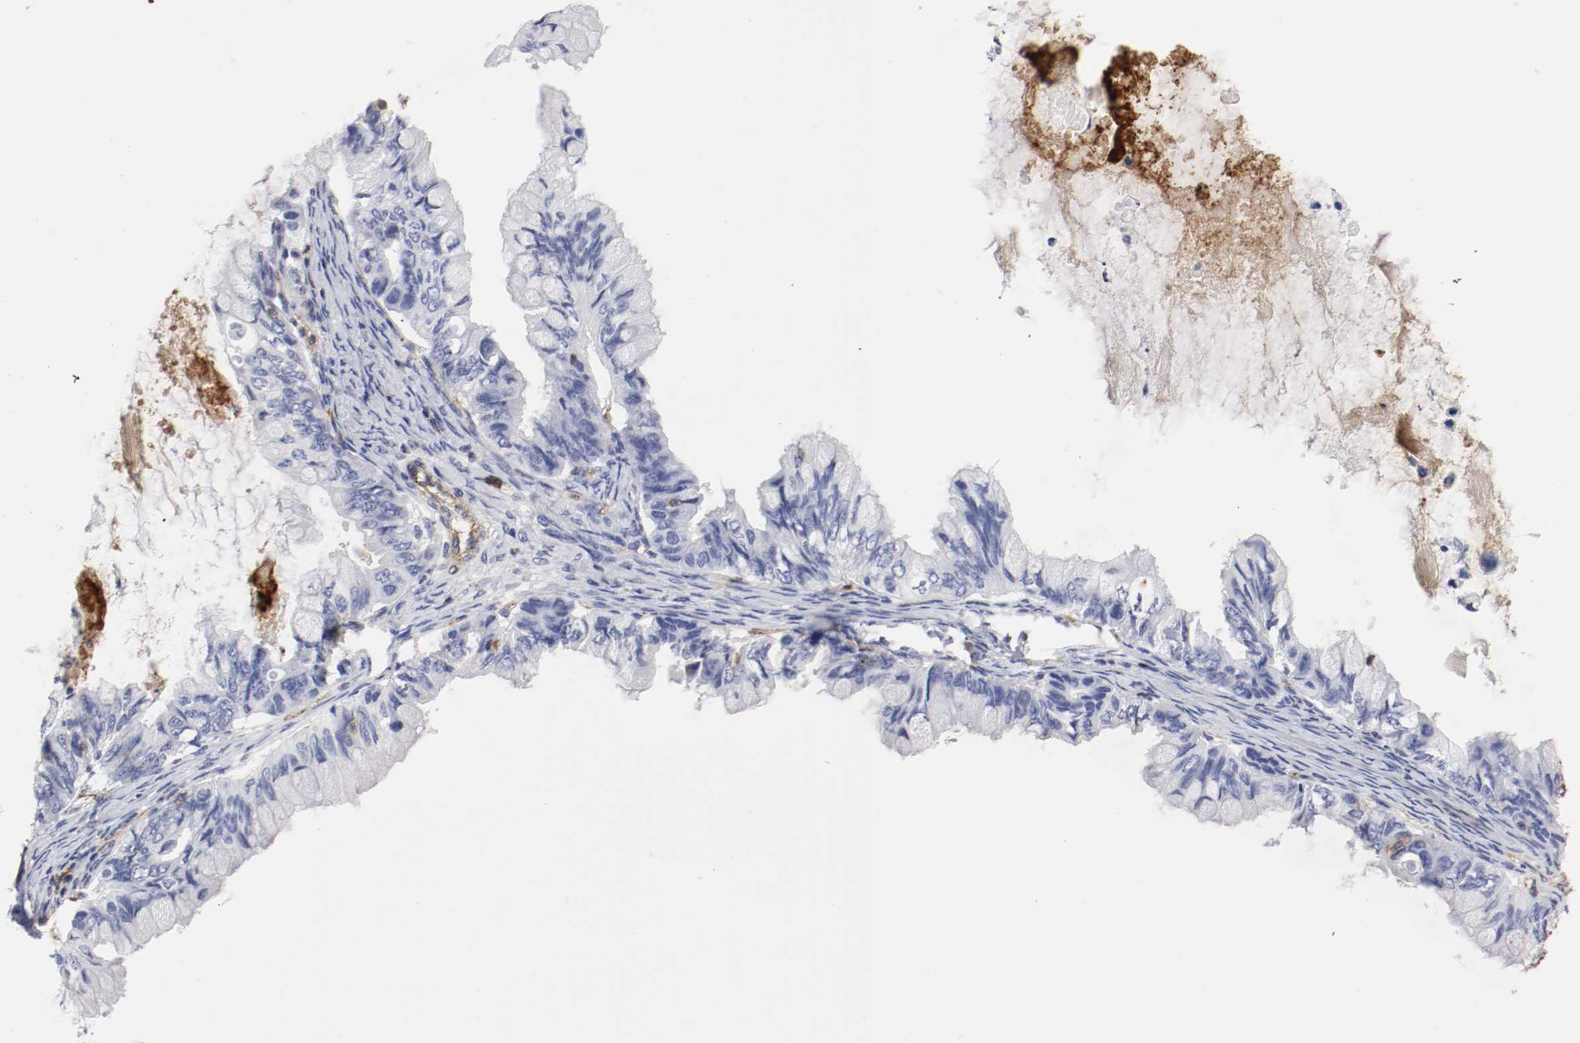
{"staining": {"intensity": "negative", "quantity": "none", "location": "none"}, "tissue": "ovarian cancer", "cell_type": "Tumor cells", "image_type": "cancer", "snomed": [{"axis": "morphology", "description": "Cystadenocarcinoma, mucinous, NOS"}, {"axis": "topography", "description": "Ovary"}], "caption": "Immunohistochemistry histopathology image of human ovarian cancer stained for a protein (brown), which displays no expression in tumor cells. (Brightfield microscopy of DAB immunohistochemistry at high magnification).", "gene": "IFITM1", "patient": {"sex": "female", "age": 80}}